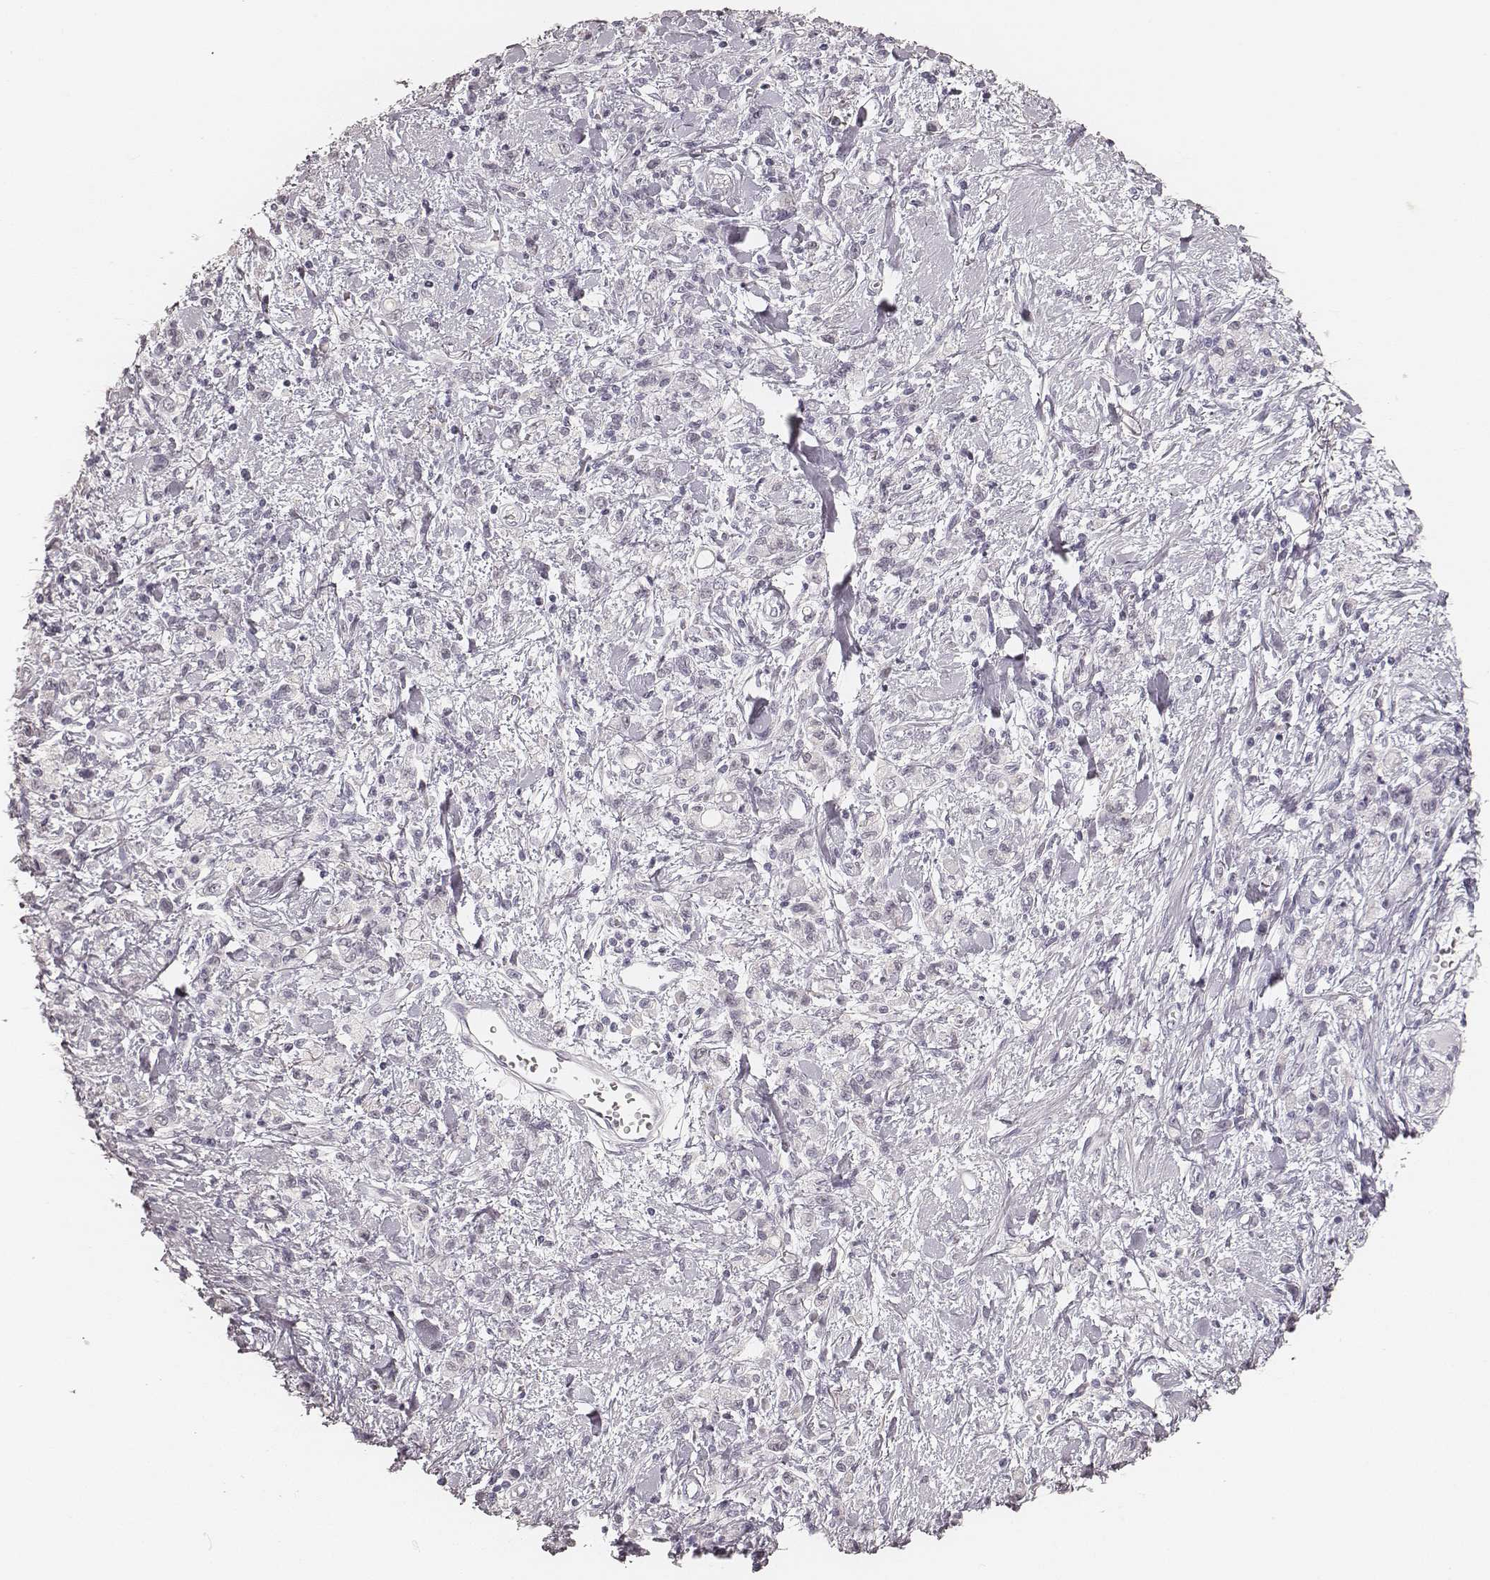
{"staining": {"intensity": "negative", "quantity": "none", "location": "none"}, "tissue": "stomach cancer", "cell_type": "Tumor cells", "image_type": "cancer", "snomed": [{"axis": "morphology", "description": "Adenocarcinoma, NOS"}, {"axis": "topography", "description": "Stomach"}], "caption": "There is no significant staining in tumor cells of stomach cancer (adenocarcinoma).", "gene": "HNF4G", "patient": {"sex": "male", "age": 77}}